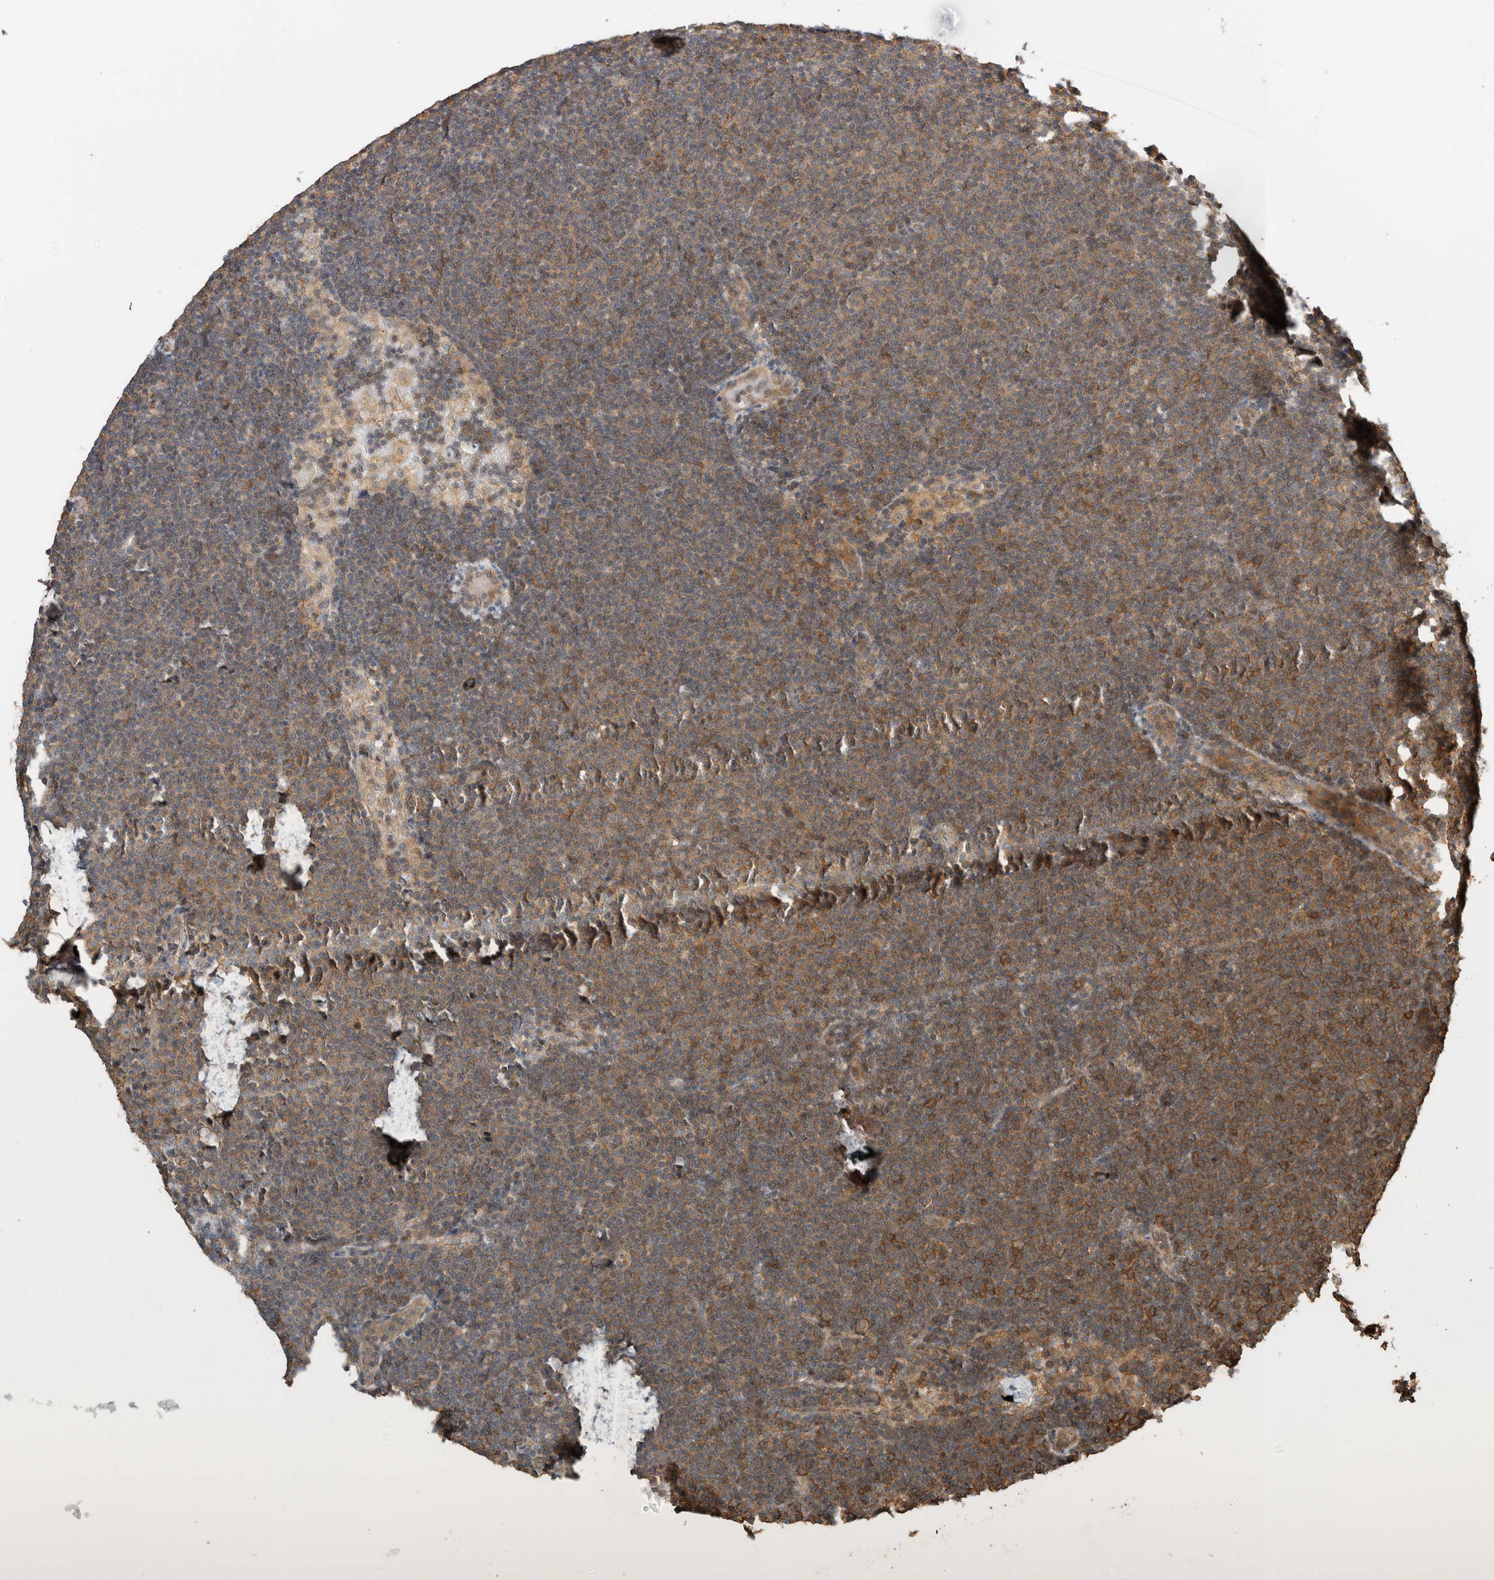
{"staining": {"intensity": "moderate", "quantity": ">75%", "location": "cytoplasmic/membranous"}, "tissue": "lymphoma", "cell_type": "Tumor cells", "image_type": "cancer", "snomed": [{"axis": "morphology", "description": "Malignant lymphoma, non-Hodgkin's type, Low grade"}, {"axis": "topography", "description": "Lymph node"}], "caption": "High-power microscopy captured an immunohistochemistry (IHC) histopathology image of malignant lymphoma, non-Hodgkin's type (low-grade), revealing moderate cytoplasmic/membranous staining in approximately >75% of tumor cells.", "gene": "PFDN4", "patient": {"sex": "female", "age": 53}}